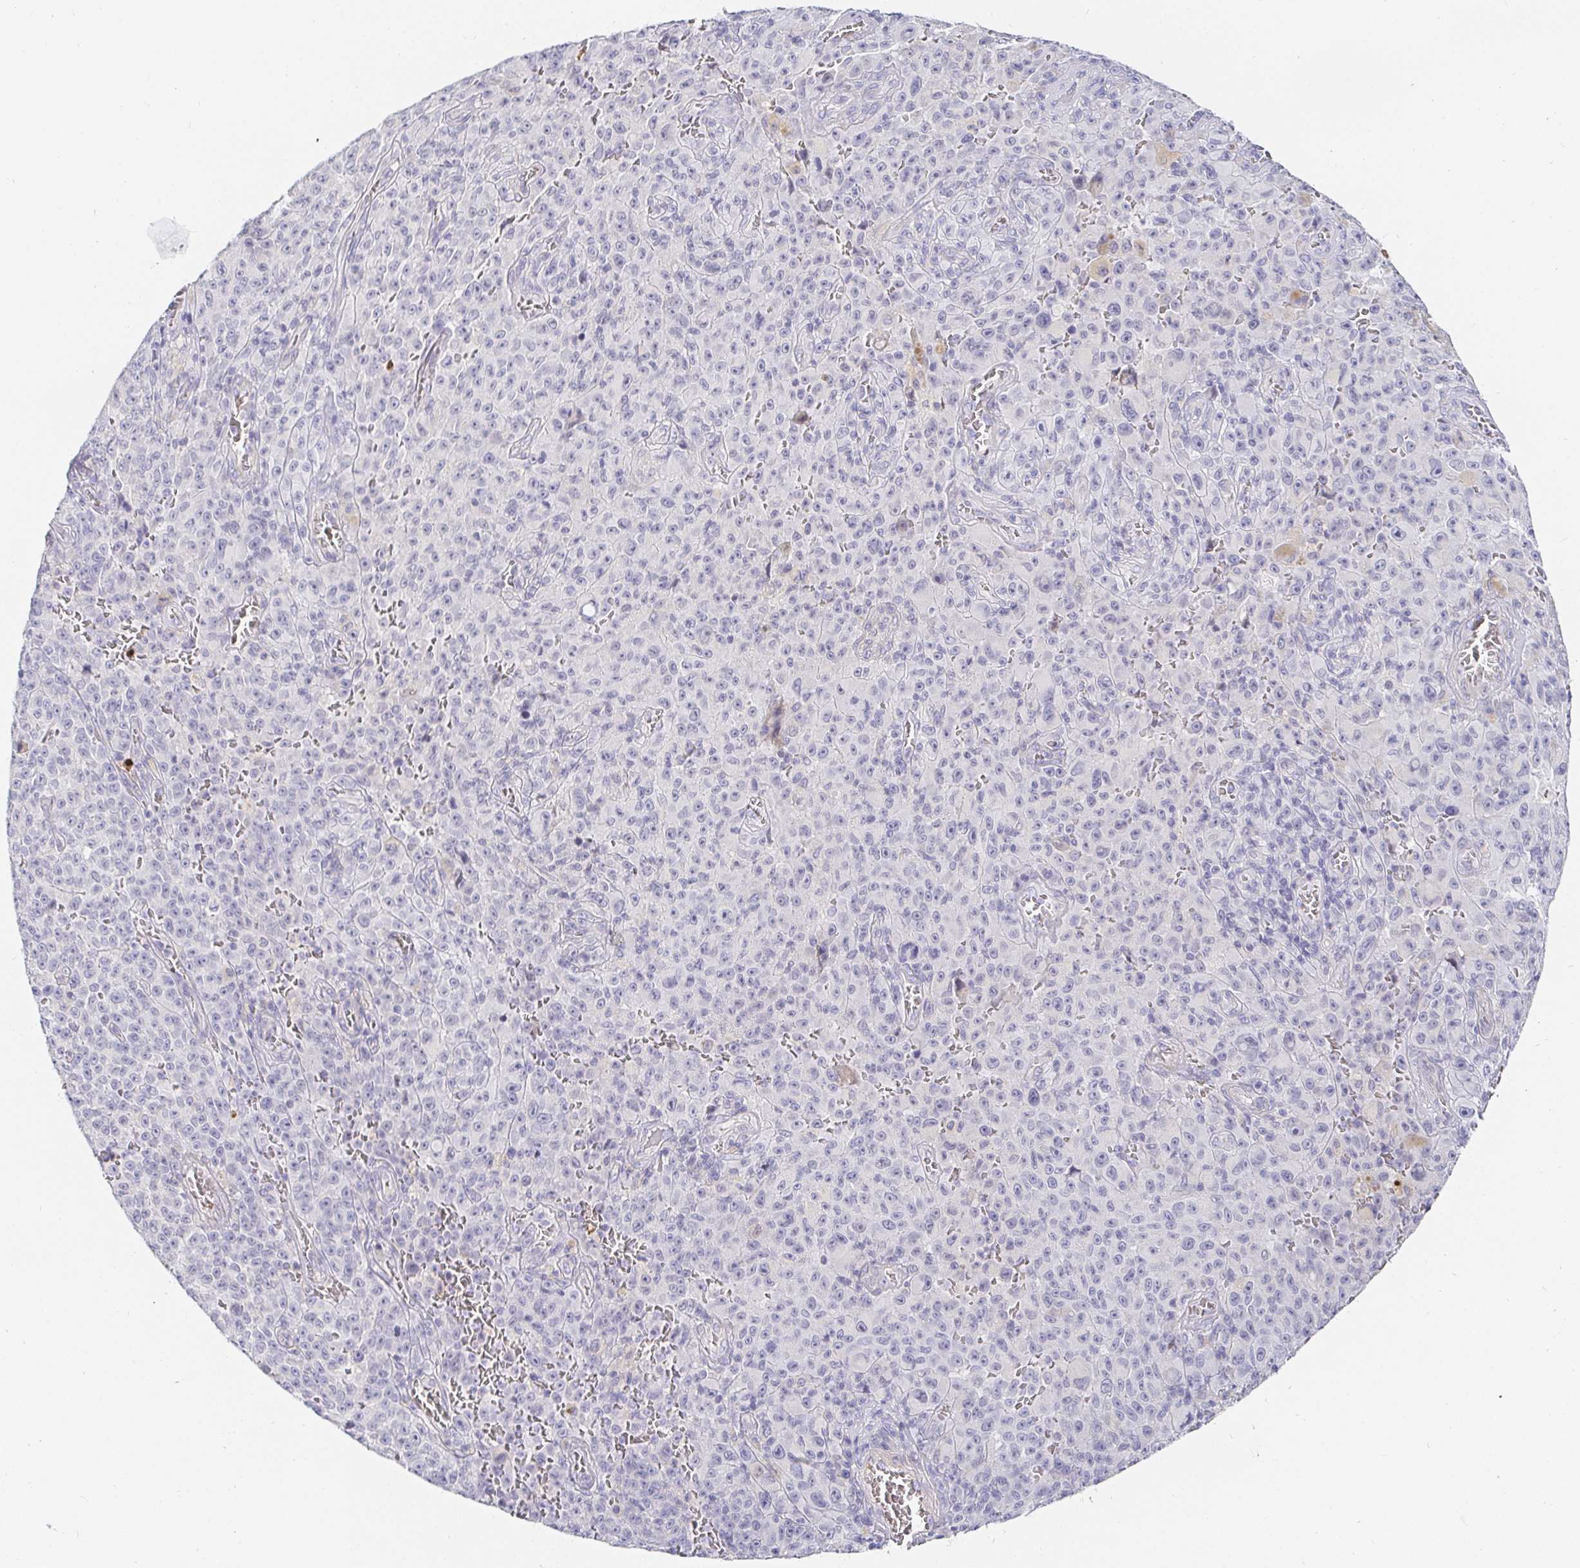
{"staining": {"intensity": "negative", "quantity": "none", "location": "none"}, "tissue": "melanoma", "cell_type": "Tumor cells", "image_type": "cancer", "snomed": [{"axis": "morphology", "description": "Malignant melanoma, NOS"}, {"axis": "topography", "description": "Skin"}], "caption": "Immunohistochemistry (IHC) histopathology image of human malignant melanoma stained for a protein (brown), which demonstrates no staining in tumor cells.", "gene": "FGF21", "patient": {"sex": "female", "age": 82}}